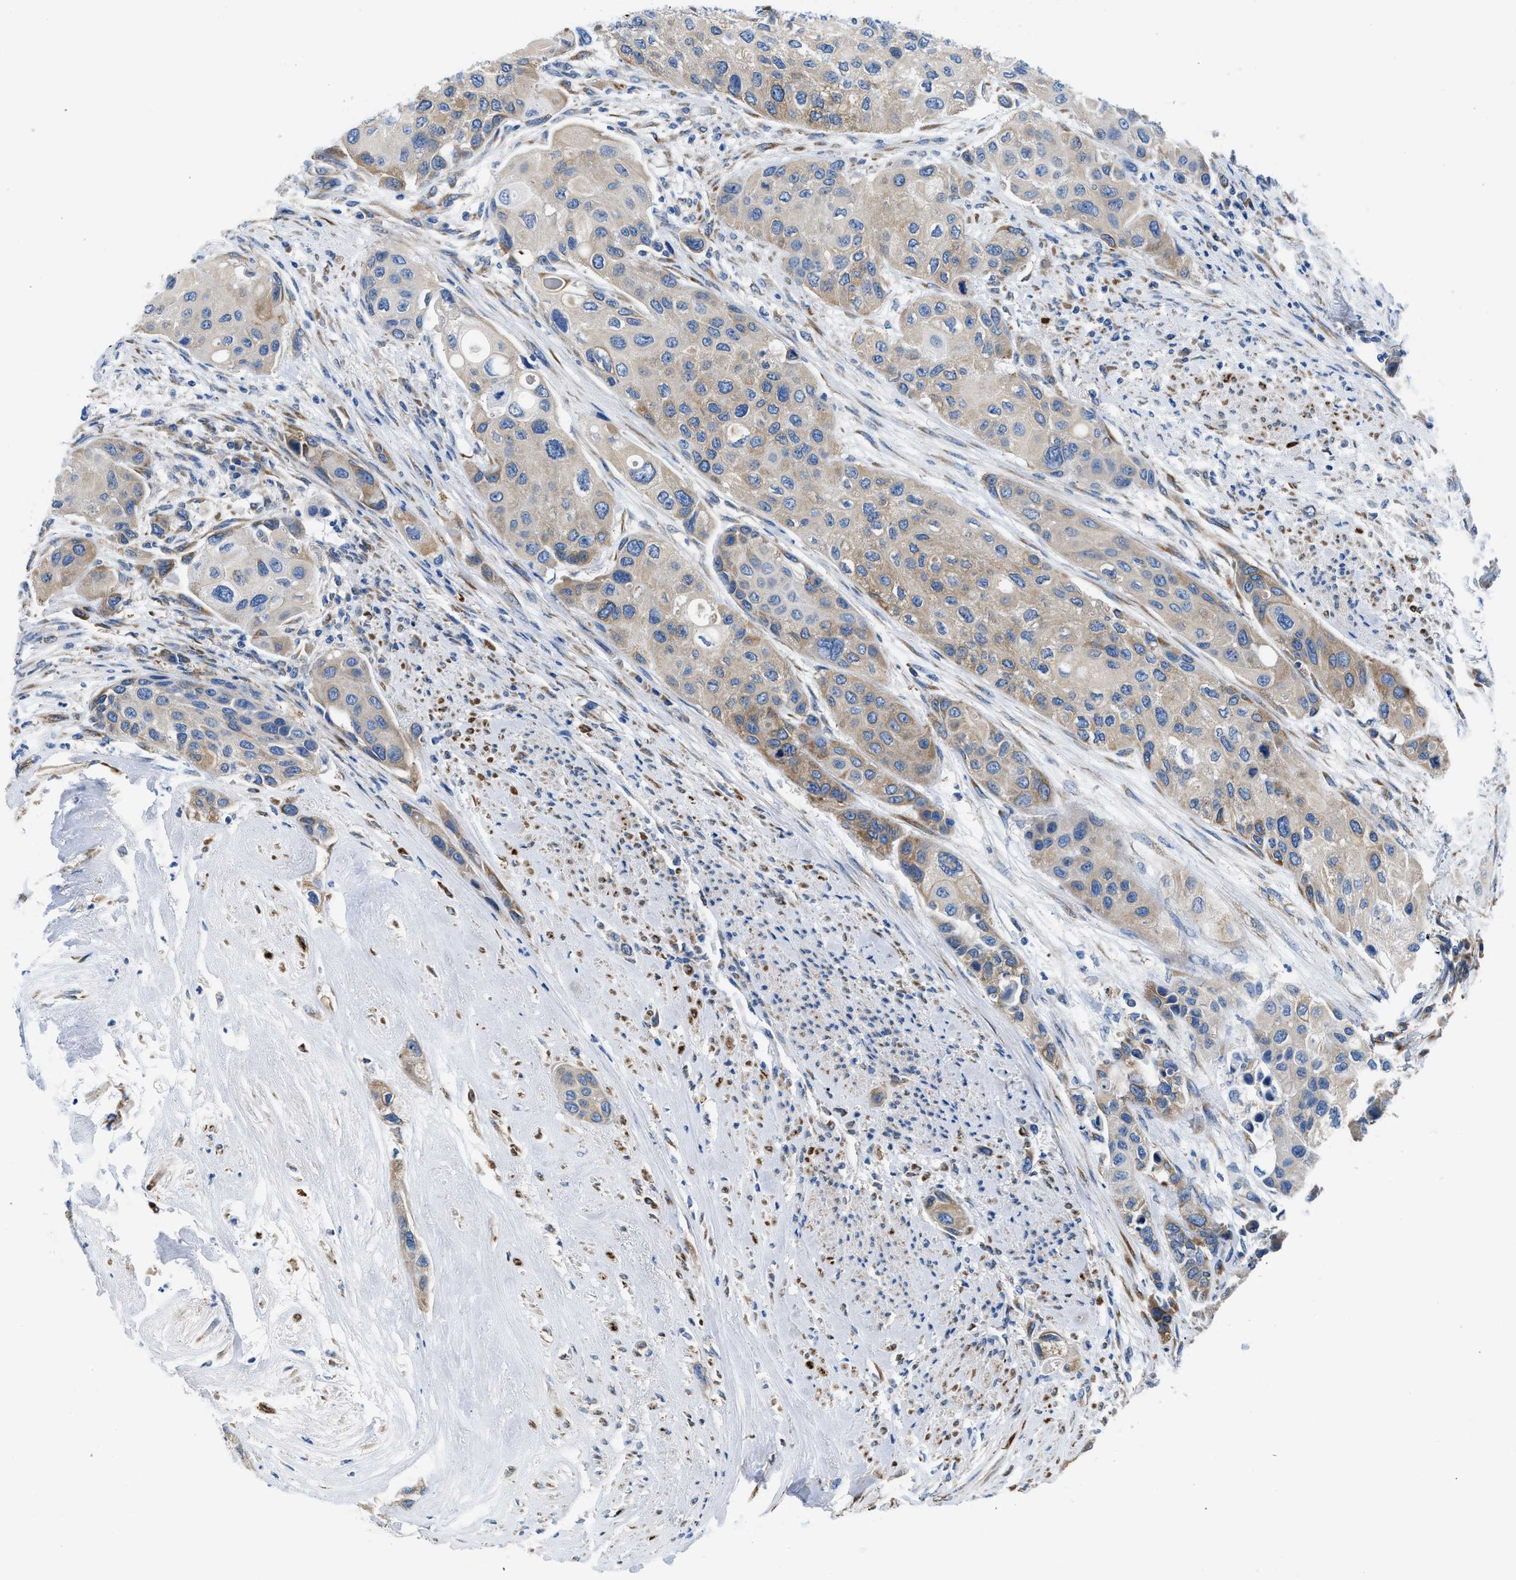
{"staining": {"intensity": "moderate", "quantity": "25%-75%", "location": "cytoplasmic/membranous"}, "tissue": "urothelial cancer", "cell_type": "Tumor cells", "image_type": "cancer", "snomed": [{"axis": "morphology", "description": "Urothelial carcinoma, High grade"}, {"axis": "topography", "description": "Urinary bladder"}], "caption": "Human urothelial cancer stained for a protein (brown) shows moderate cytoplasmic/membranous positive expression in about 25%-75% of tumor cells.", "gene": "BNC2", "patient": {"sex": "female", "age": 56}}